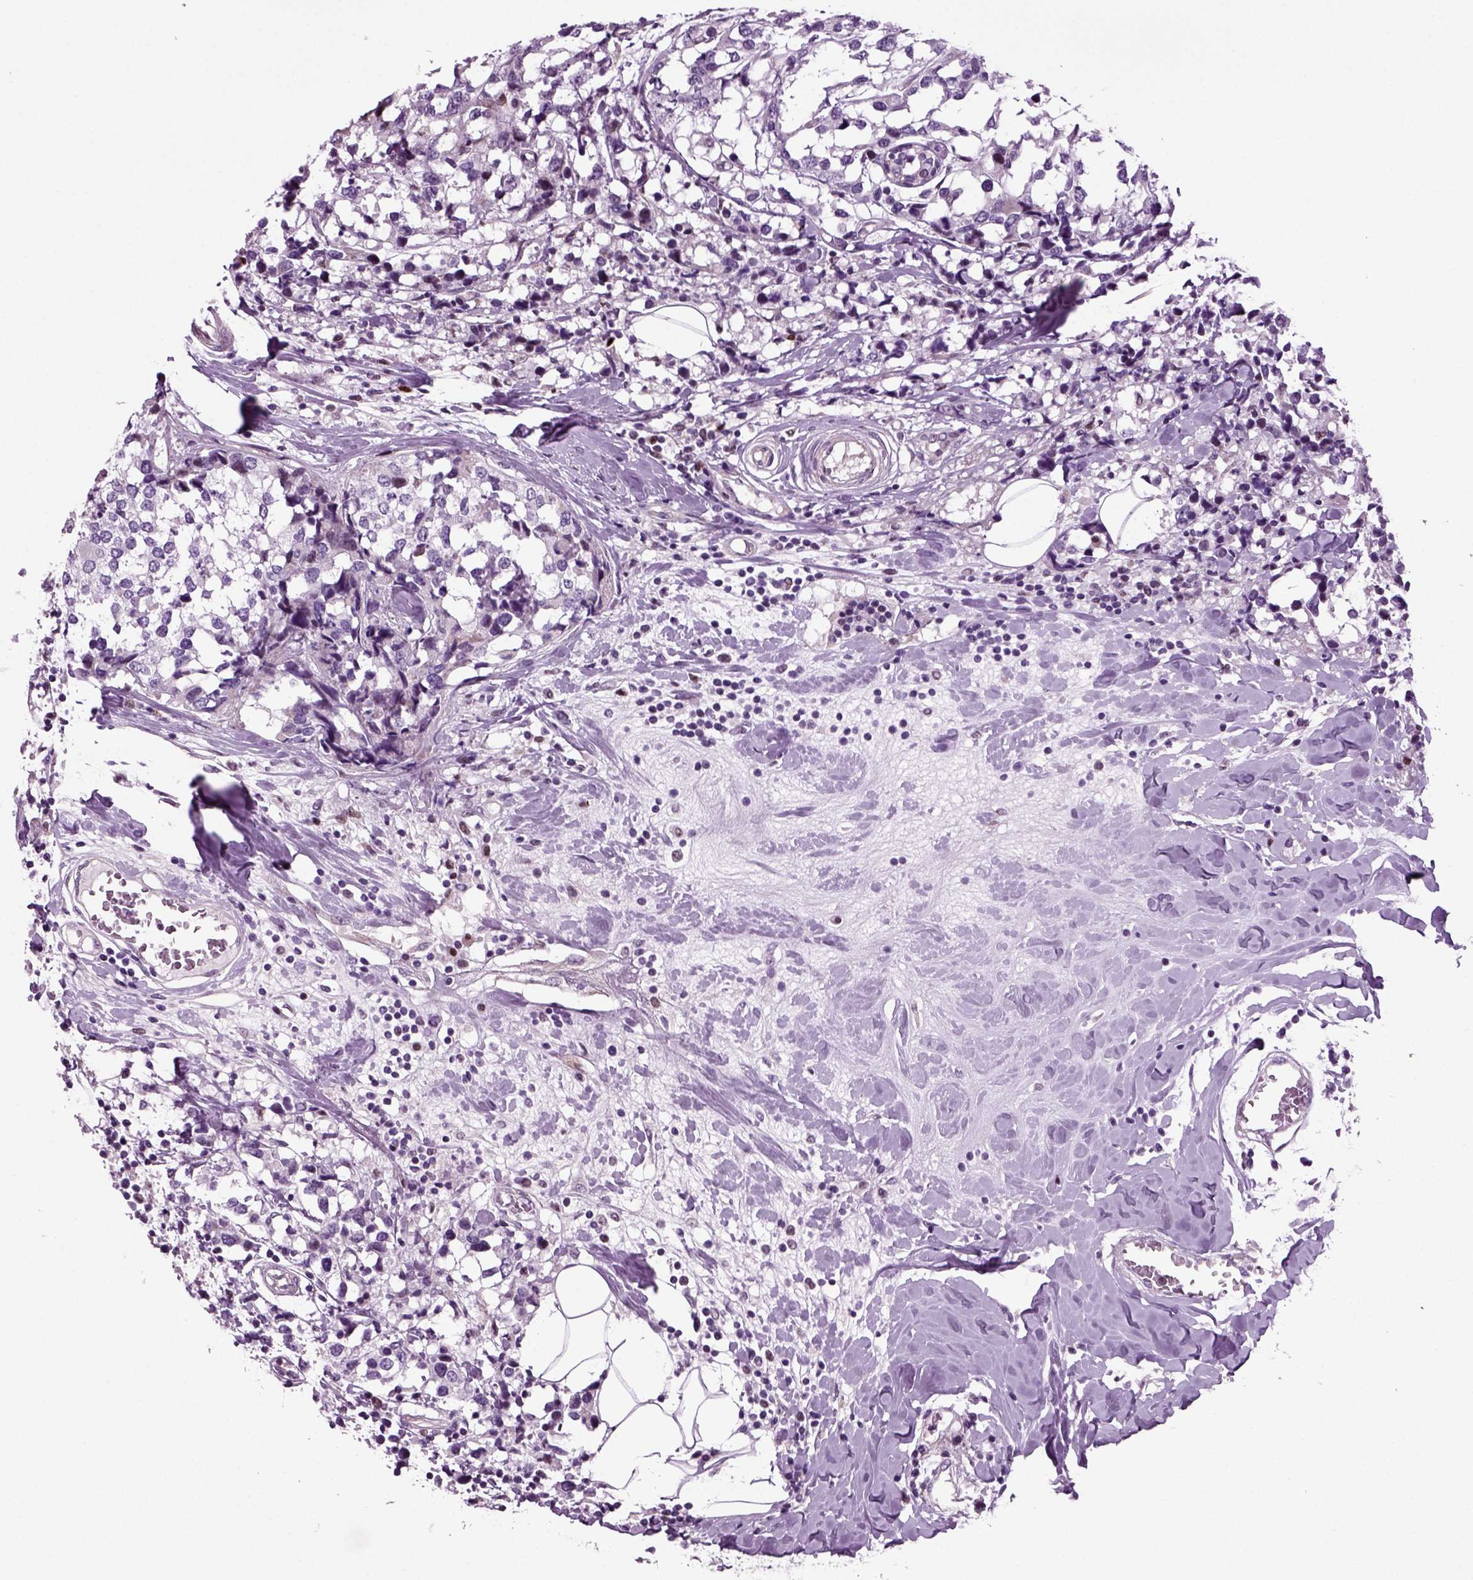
{"staining": {"intensity": "negative", "quantity": "none", "location": "none"}, "tissue": "breast cancer", "cell_type": "Tumor cells", "image_type": "cancer", "snomed": [{"axis": "morphology", "description": "Lobular carcinoma"}, {"axis": "topography", "description": "Breast"}], "caption": "Protein analysis of breast cancer (lobular carcinoma) shows no significant expression in tumor cells.", "gene": "ARID3A", "patient": {"sex": "female", "age": 59}}